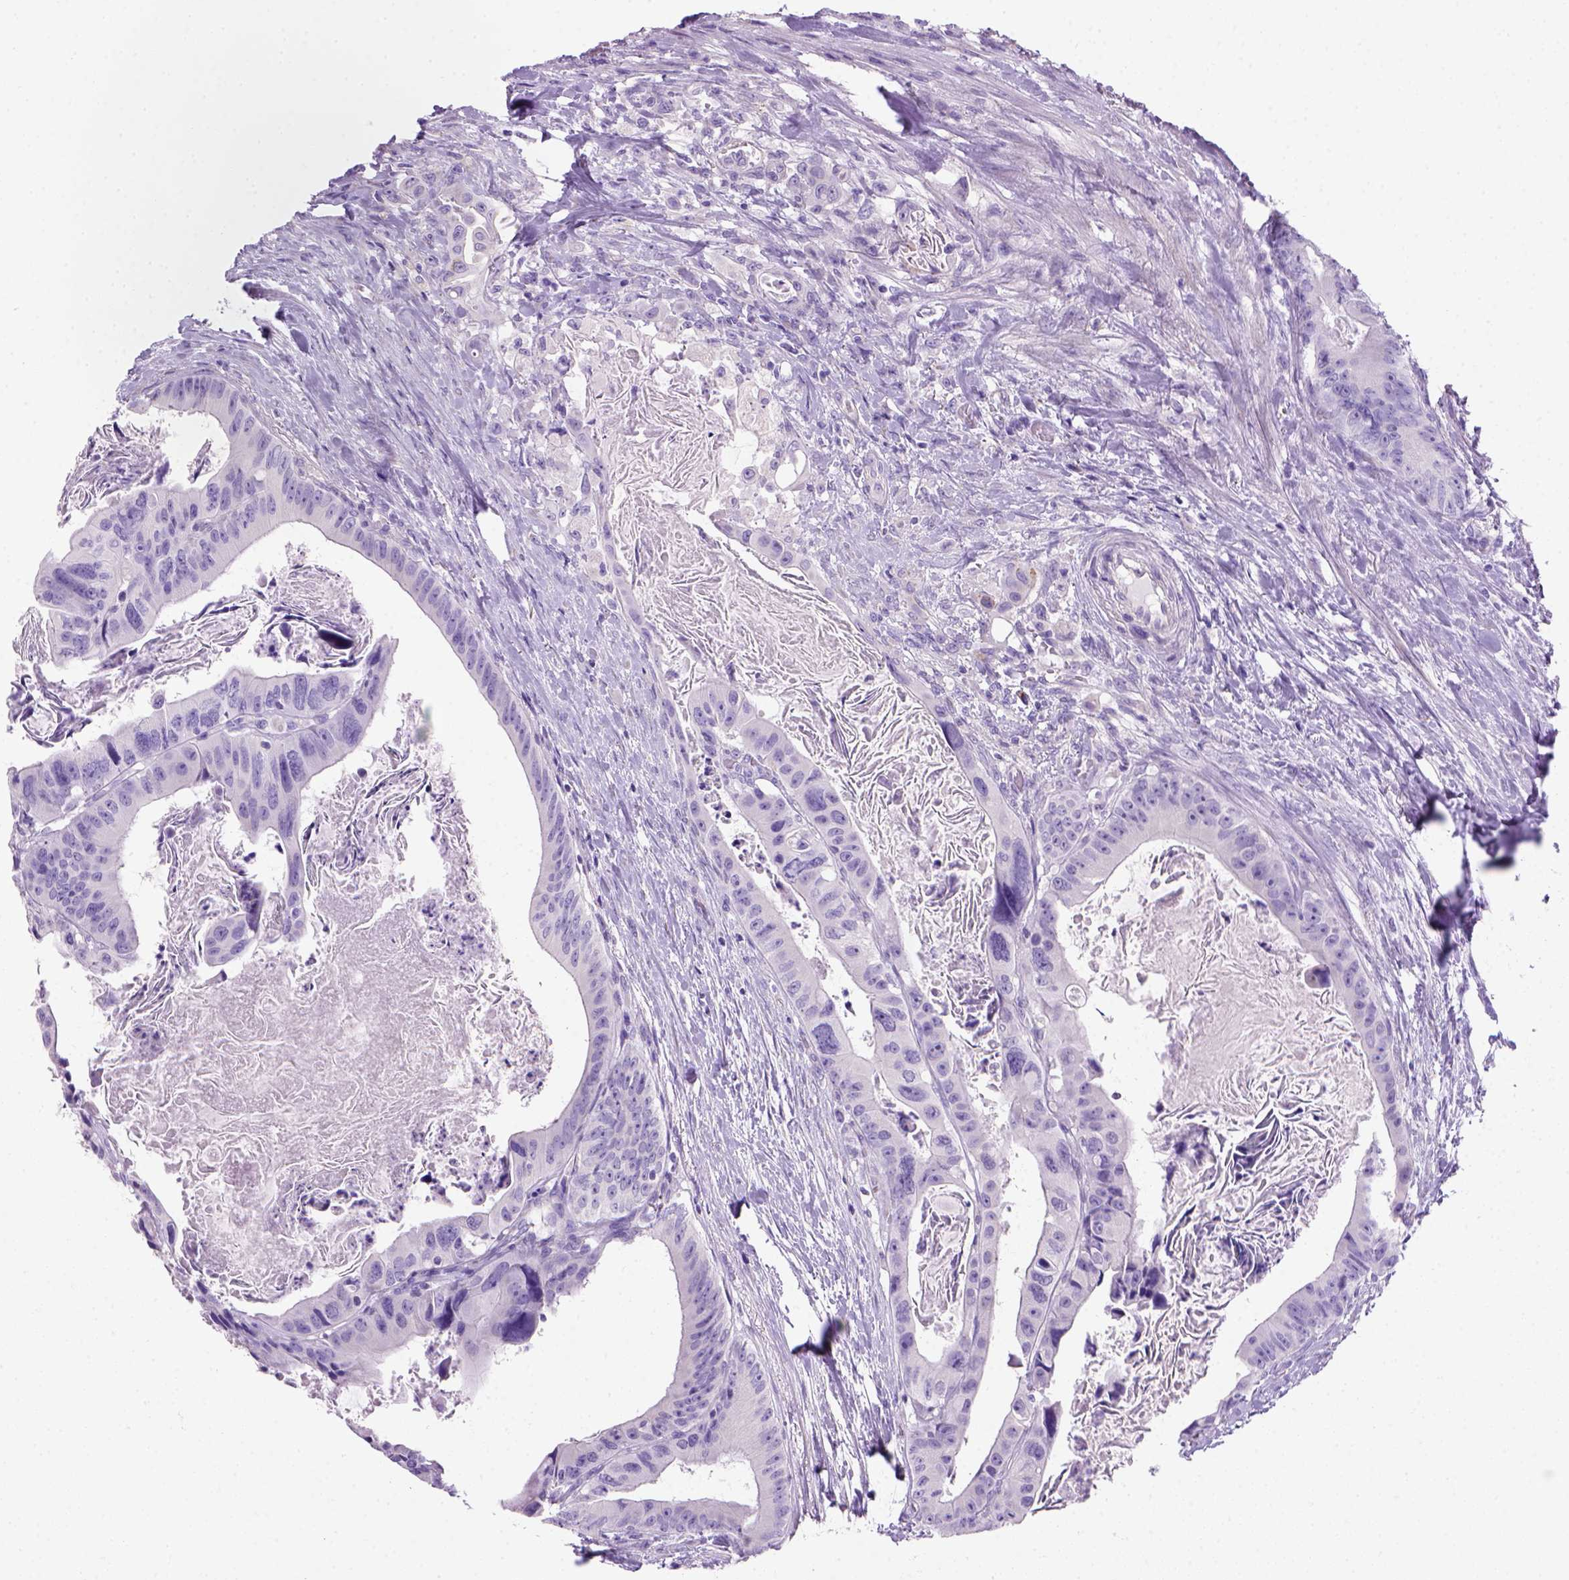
{"staining": {"intensity": "negative", "quantity": "none", "location": "none"}, "tissue": "colorectal cancer", "cell_type": "Tumor cells", "image_type": "cancer", "snomed": [{"axis": "morphology", "description": "Adenocarcinoma, NOS"}, {"axis": "topography", "description": "Rectum"}], "caption": "Immunohistochemistry (IHC) image of neoplastic tissue: colorectal adenocarcinoma stained with DAB shows no significant protein staining in tumor cells.", "gene": "ARHGEF33", "patient": {"sex": "male", "age": 64}}